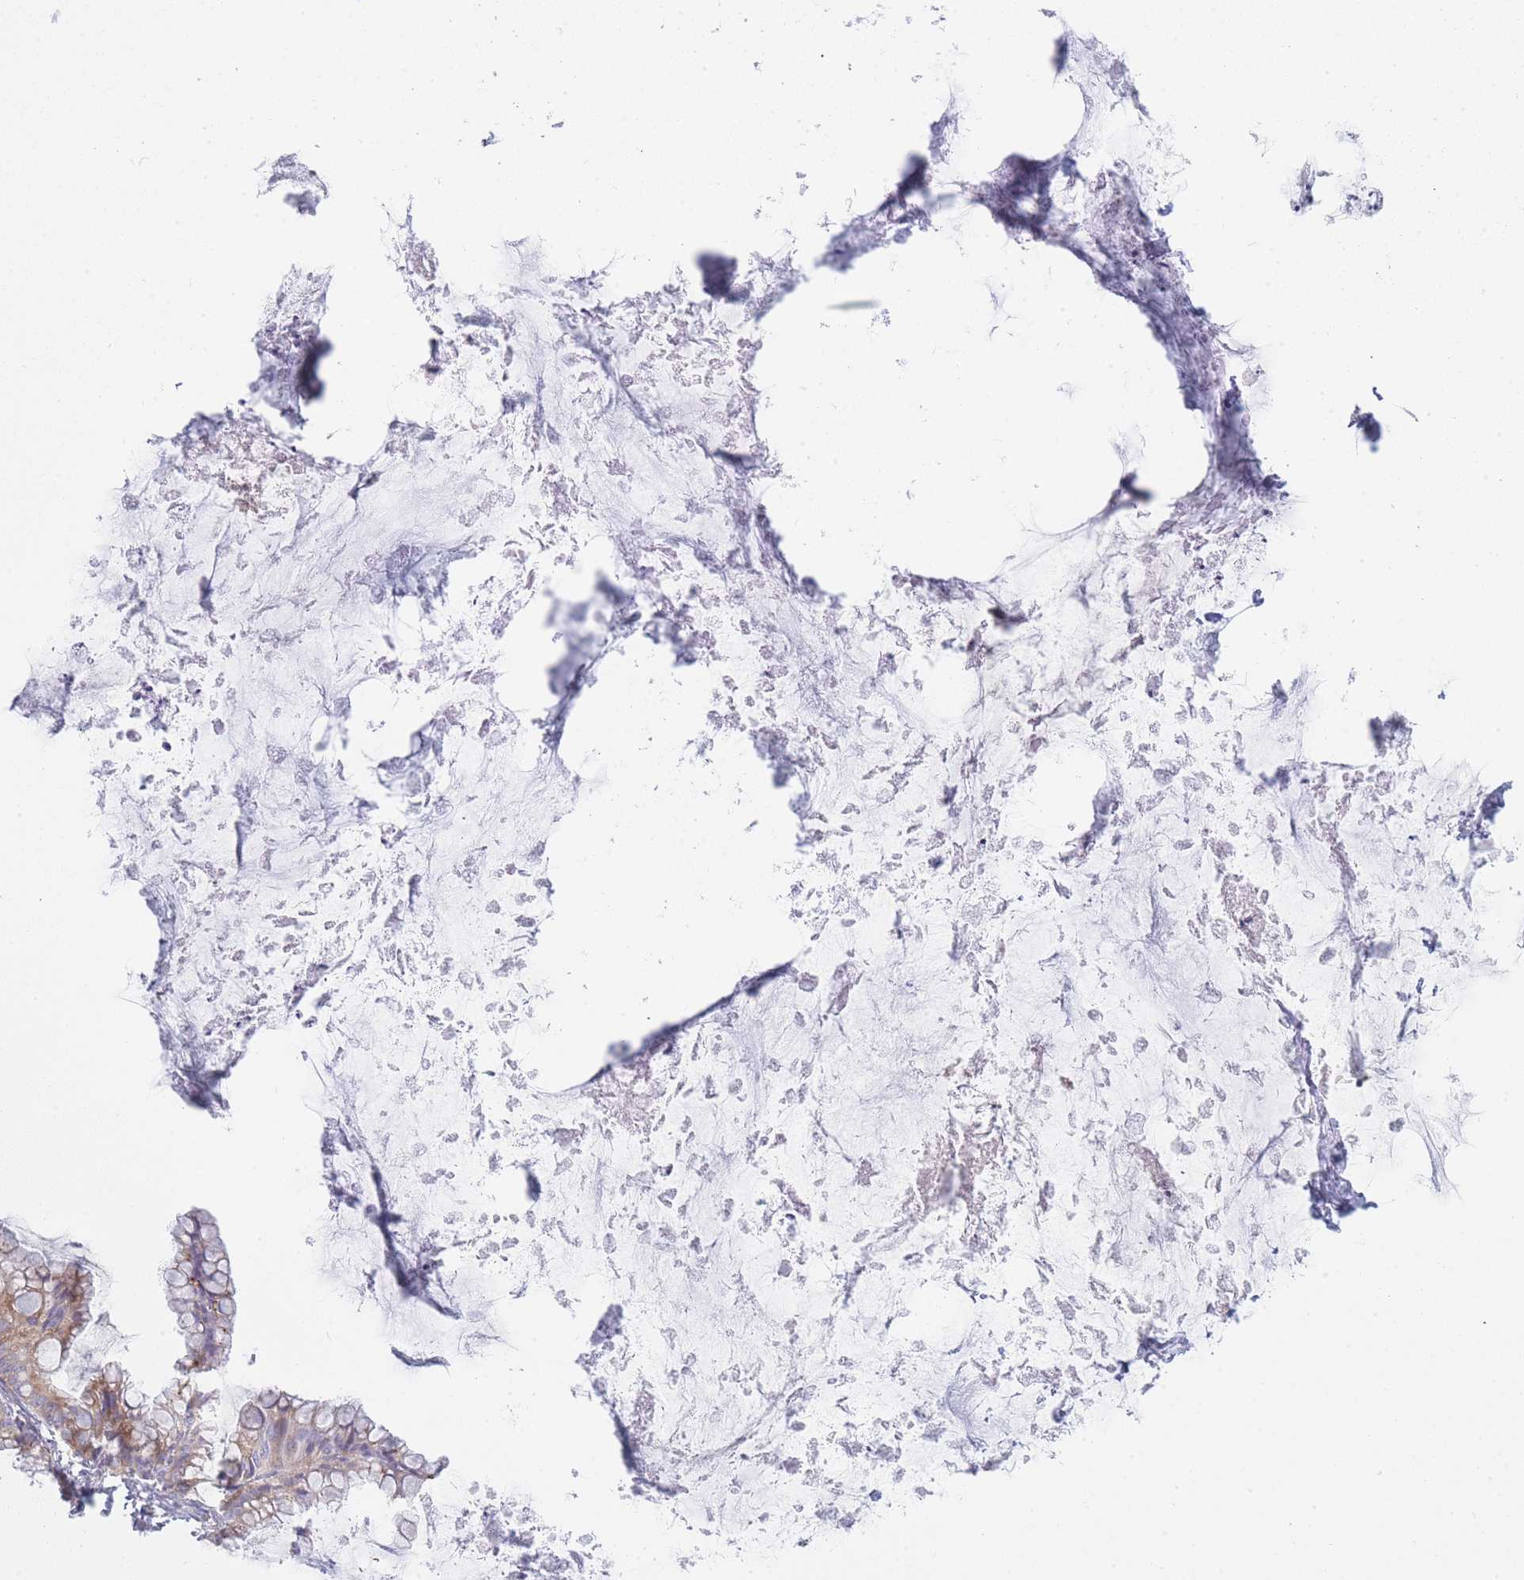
{"staining": {"intensity": "moderate", "quantity": "25%-75%", "location": "cytoplasmic/membranous"}, "tissue": "ovarian cancer", "cell_type": "Tumor cells", "image_type": "cancer", "snomed": [{"axis": "morphology", "description": "Cystadenocarcinoma, mucinous, NOS"}, {"axis": "topography", "description": "Ovary"}], "caption": "Immunohistochemistry (IHC) (DAB (3,3'-diaminobenzidine)) staining of ovarian cancer (mucinous cystadenocarcinoma) reveals moderate cytoplasmic/membranous protein positivity in about 25%-75% of tumor cells. The staining is performed using DAB (3,3'-diaminobenzidine) brown chromogen to label protein expression. The nuclei are counter-stained blue using hematoxylin.", "gene": "OR5L2", "patient": {"sex": "female", "age": 35}}